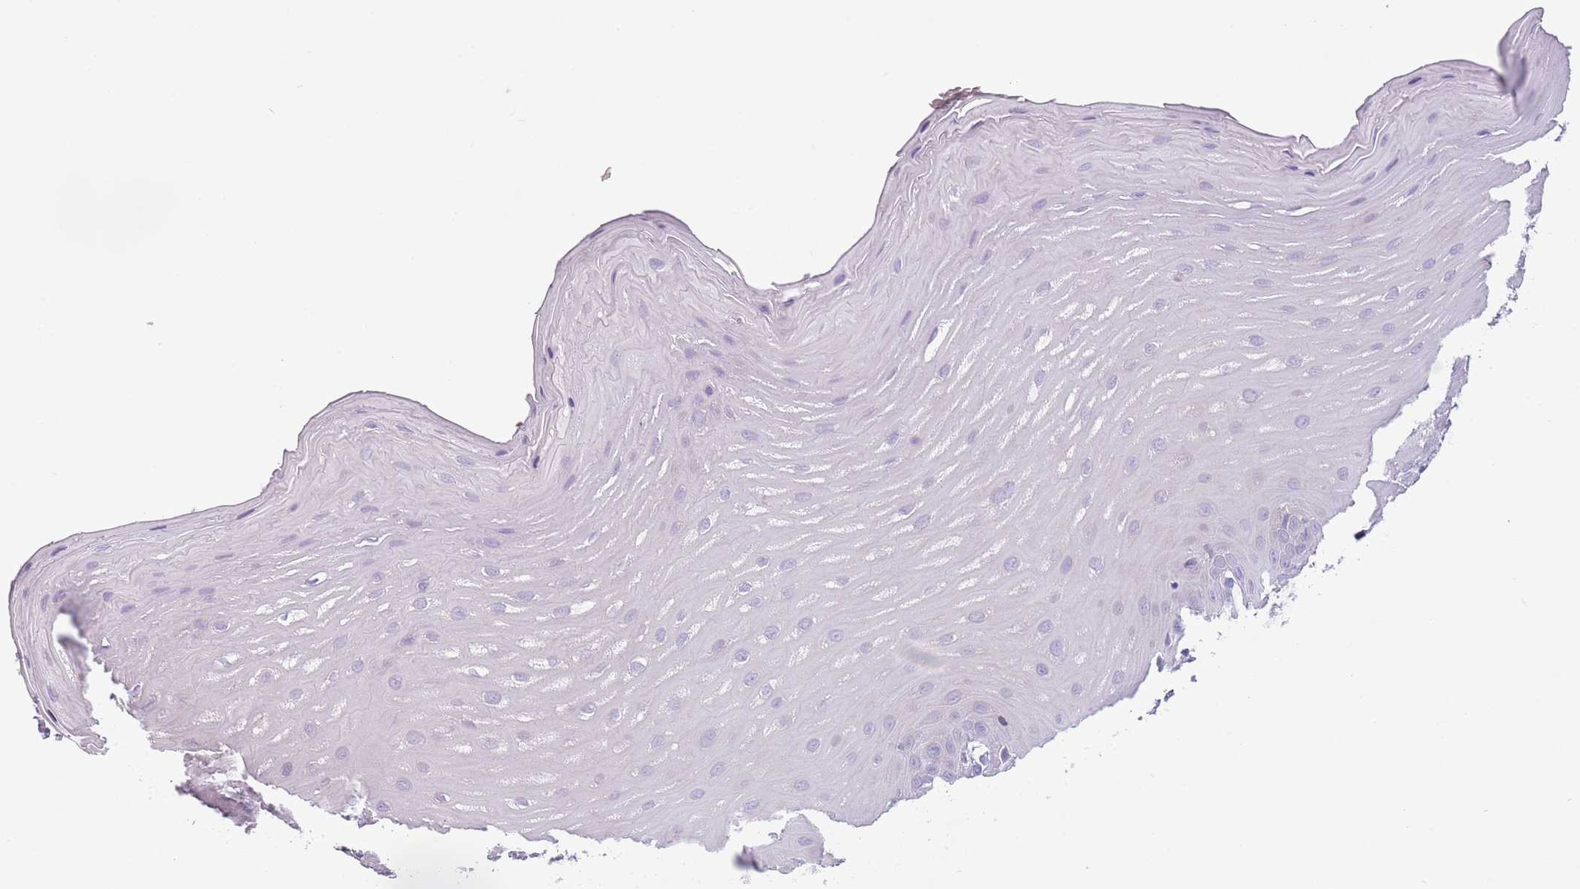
{"staining": {"intensity": "negative", "quantity": "none", "location": "none"}, "tissue": "oral mucosa", "cell_type": "Squamous epithelial cells", "image_type": "normal", "snomed": [{"axis": "morphology", "description": "Normal tissue, NOS"}, {"axis": "topography", "description": "Oral tissue"}], "caption": "The image displays no staining of squamous epithelial cells in benign oral mucosa. (Immunohistochemistry, brightfield microscopy, high magnification).", "gene": "HYOU1", "patient": {"sex": "female", "age": 39}}